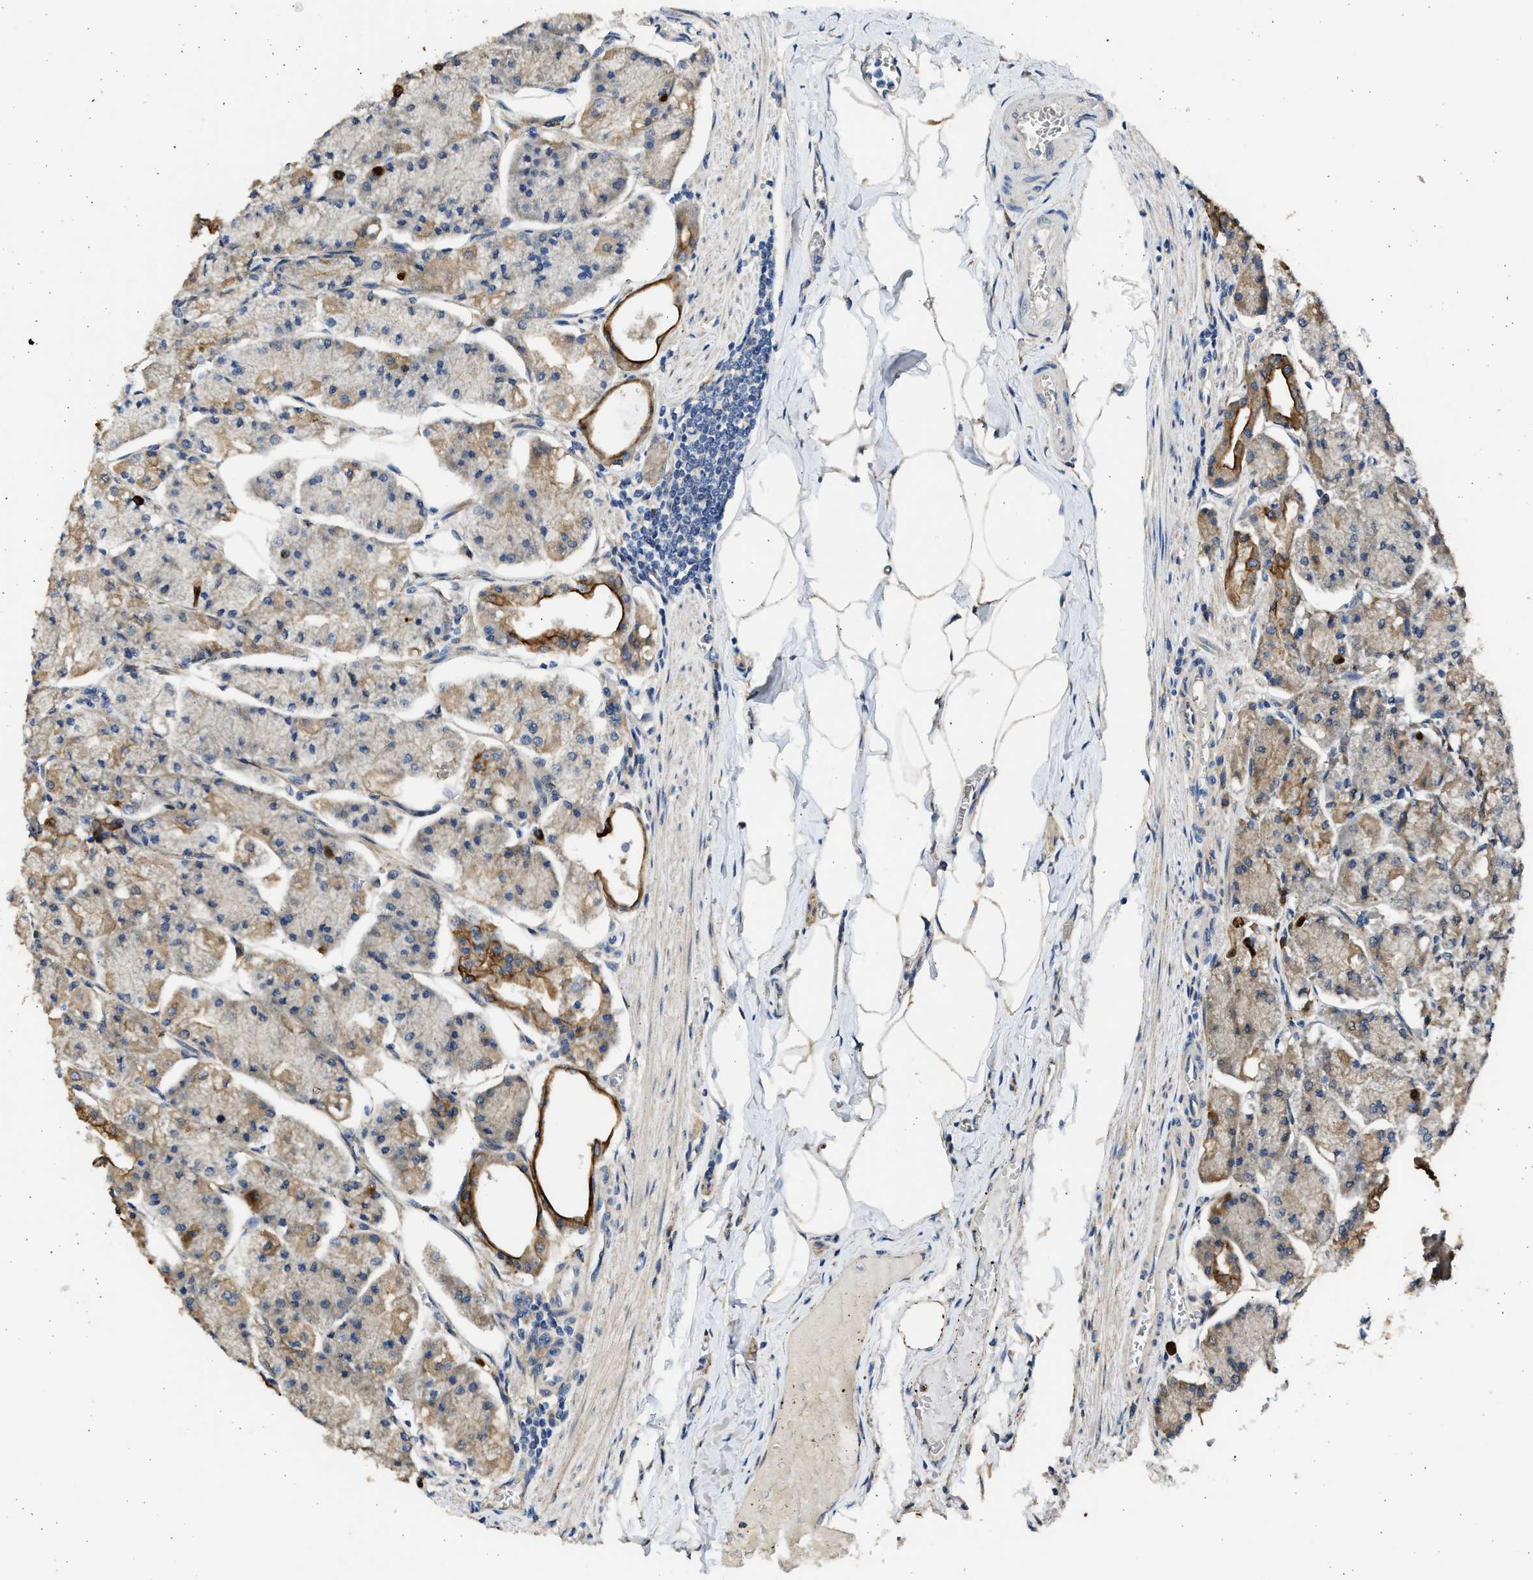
{"staining": {"intensity": "strong", "quantity": "25%-75%", "location": "cytoplasmic/membranous"}, "tissue": "stomach", "cell_type": "Glandular cells", "image_type": "normal", "snomed": [{"axis": "morphology", "description": "Normal tissue, NOS"}, {"axis": "topography", "description": "Stomach, lower"}], "caption": "Immunohistochemical staining of normal human stomach demonstrates high levels of strong cytoplasmic/membranous expression in about 25%-75% of glandular cells.", "gene": "PLD2", "patient": {"sex": "male", "age": 71}}